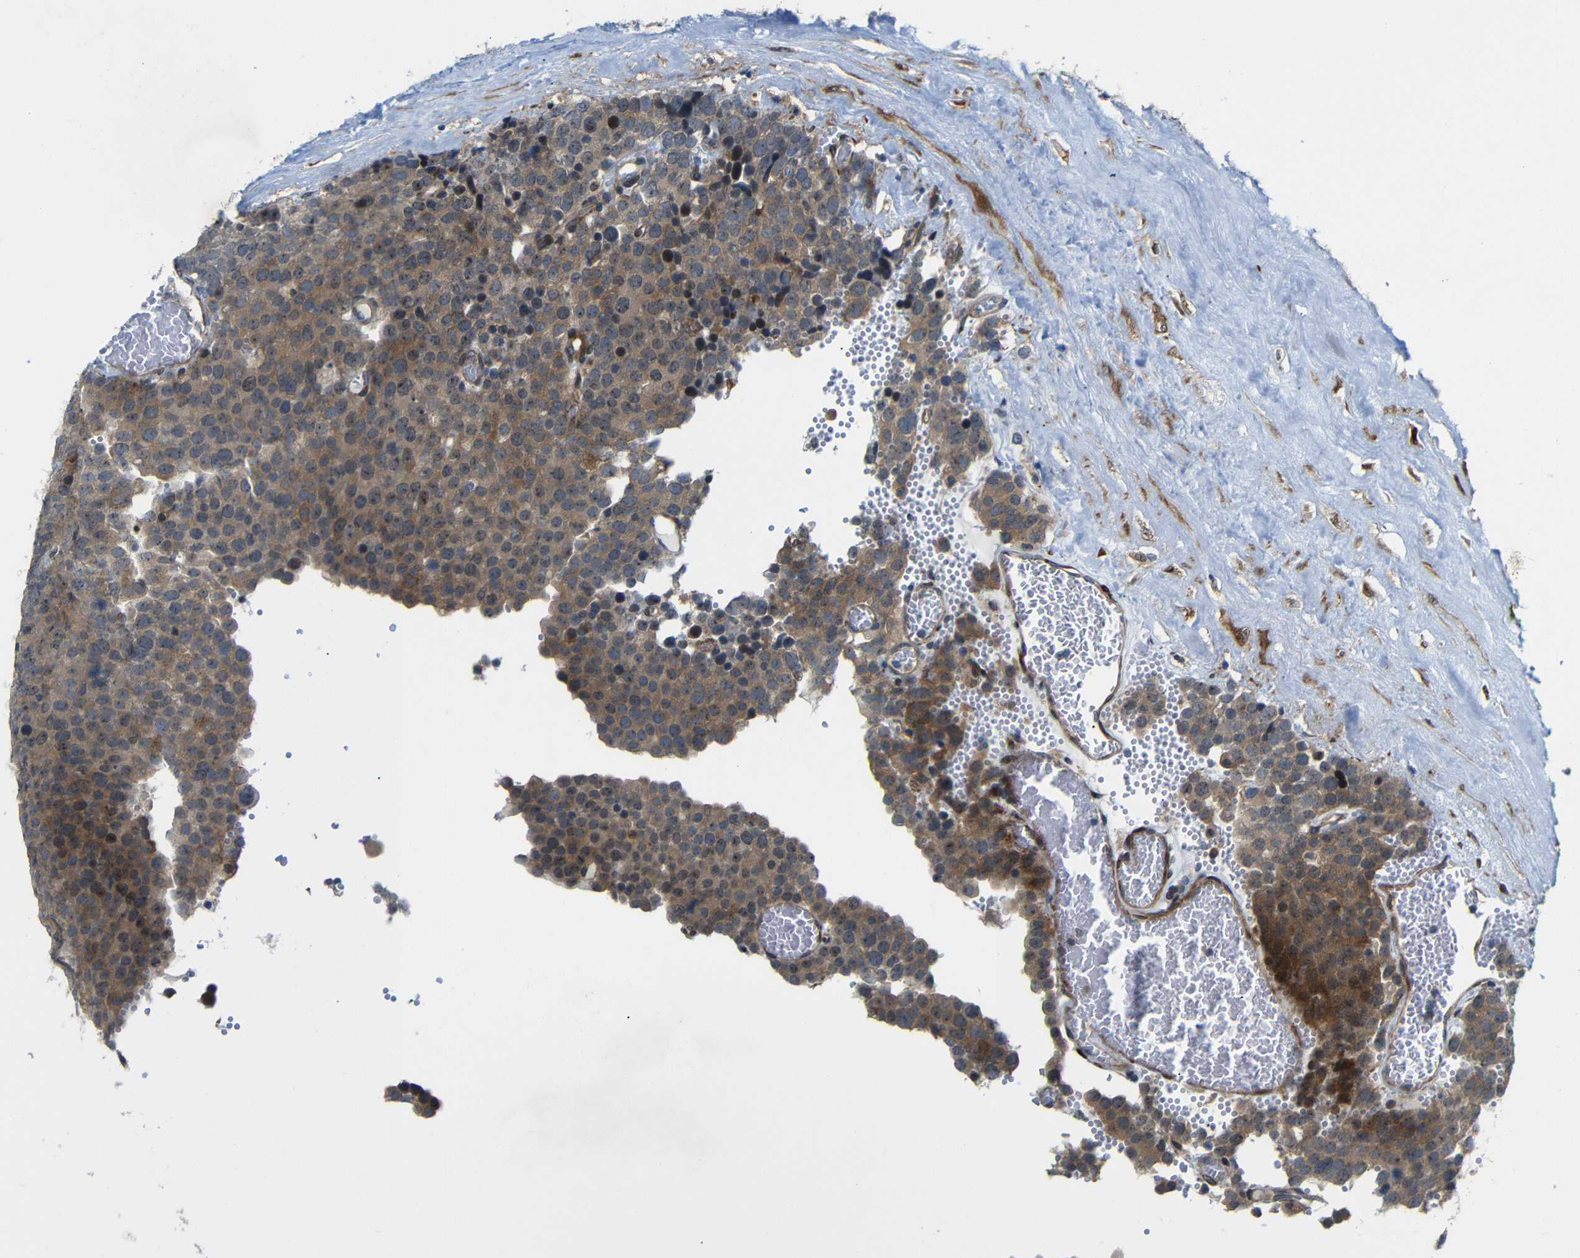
{"staining": {"intensity": "moderate", "quantity": ">75%", "location": "cytoplasmic/membranous"}, "tissue": "testis cancer", "cell_type": "Tumor cells", "image_type": "cancer", "snomed": [{"axis": "morphology", "description": "Normal tissue, NOS"}, {"axis": "morphology", "description": "Seminoma, NOS"}, {"axis": "topography", "description": "Testis"}], "caption": "About >75% of tumor cells in human testis seminoma demonstrate moderate cytoplasmic/membranous protein staining as visualized by brown immunohistochemical staining.", "gene": "P3H2", "patient": {"sex": "male", "age": 71}}